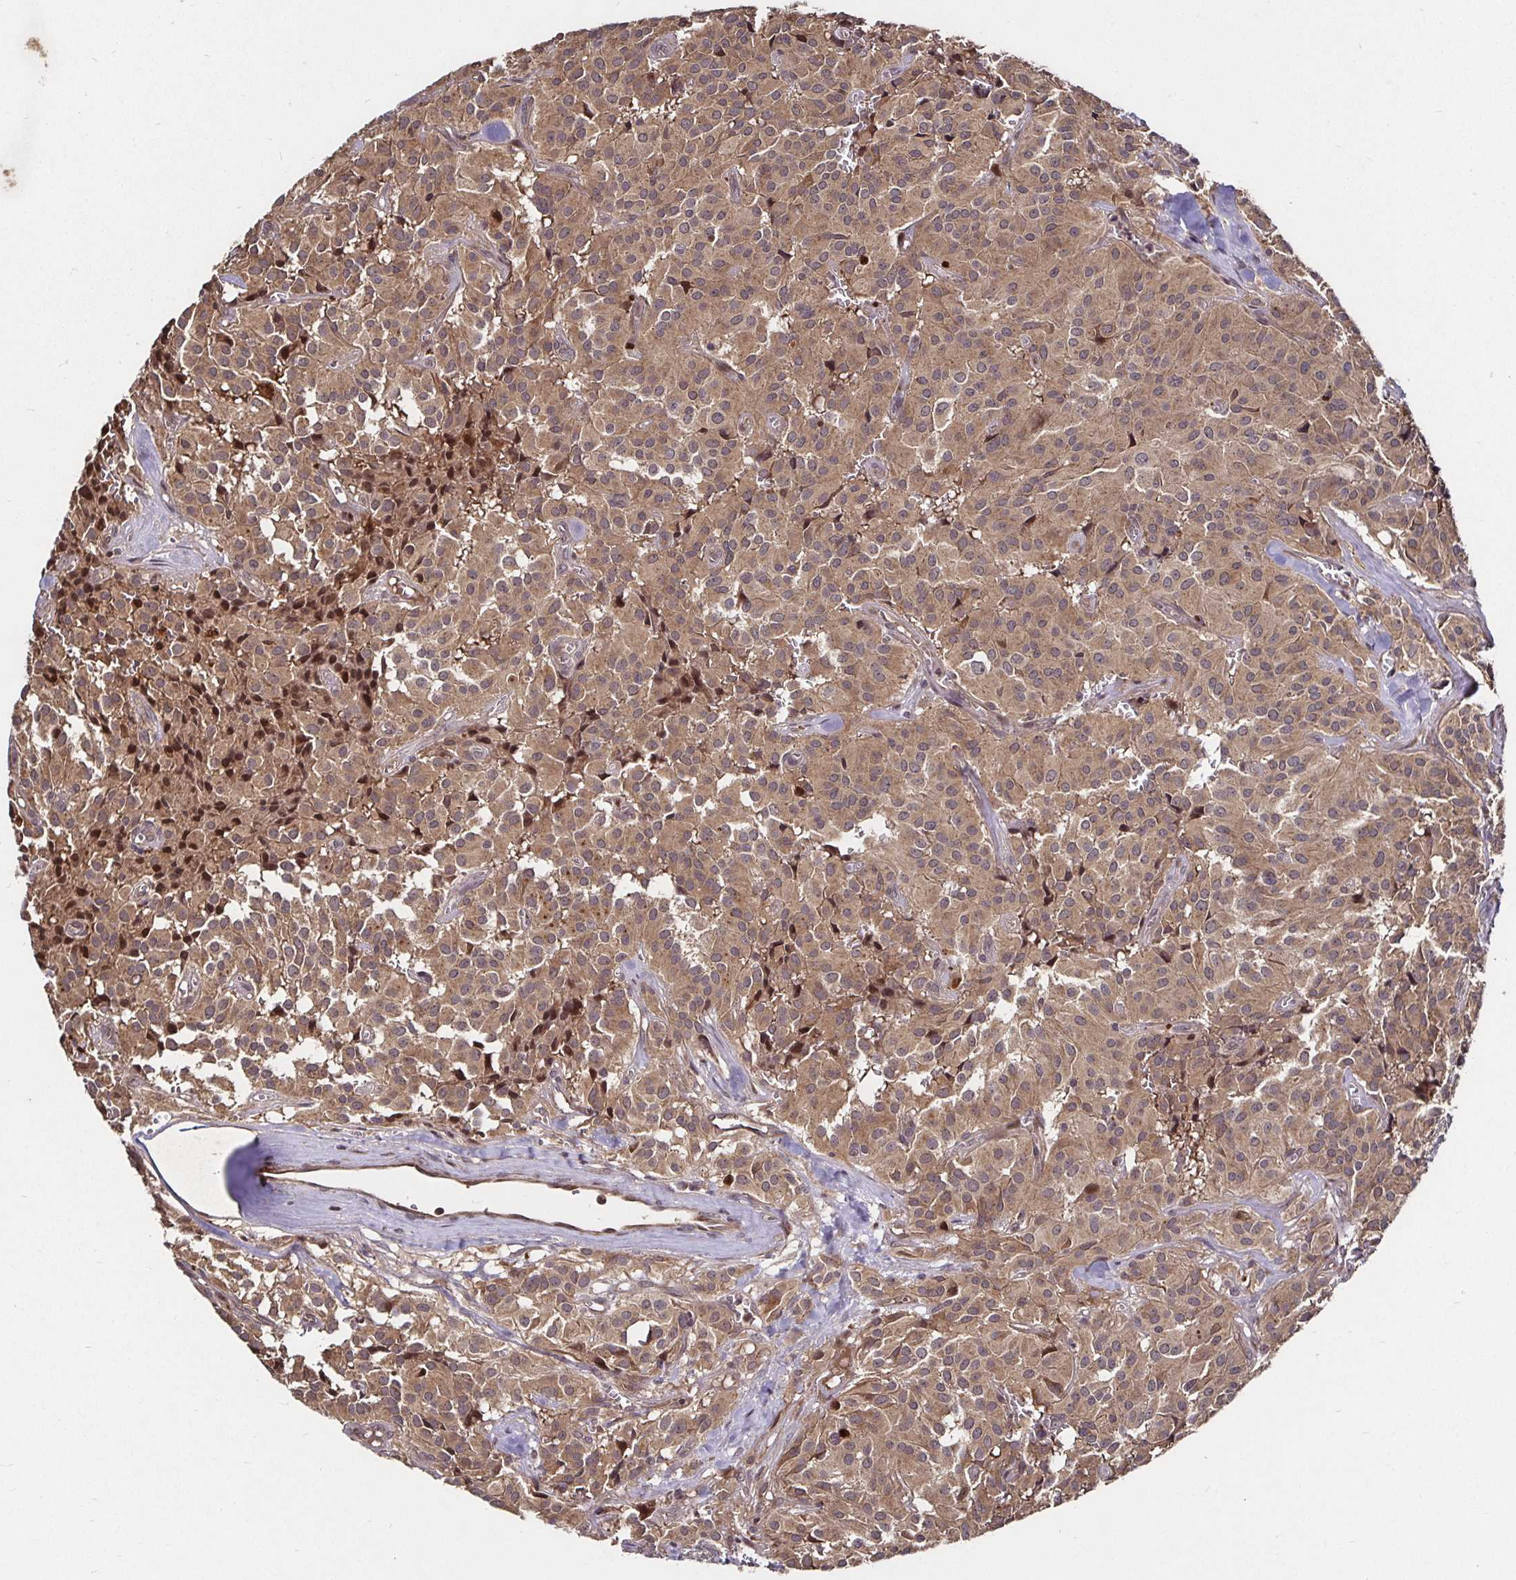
{"staining": {"intensity": "moderate", "quantity": ">75%", "location": "cytoplasmic/membranous"}, "tissue": "glioma", "cell_type": "Tumor cells", "image_type": "cancer", "snomed": [{"axis": "morphology", "description": "Glioma, malignant, Low grade"}, {"axis": "topography", "description": "Brain"}], "caption": "High-magnification brightfield microscopy of malignant low-grade glioma stained with DAB (3,3'-diaminobenzidine) (brown) and counterstained with hematoxylin (blue). tumor cells exhibit moderate cytoplasmic/membranous staining is present in about>75% of cells.", "gene": "SMYD3", "patient": {"sex": "male", "age": 42}}